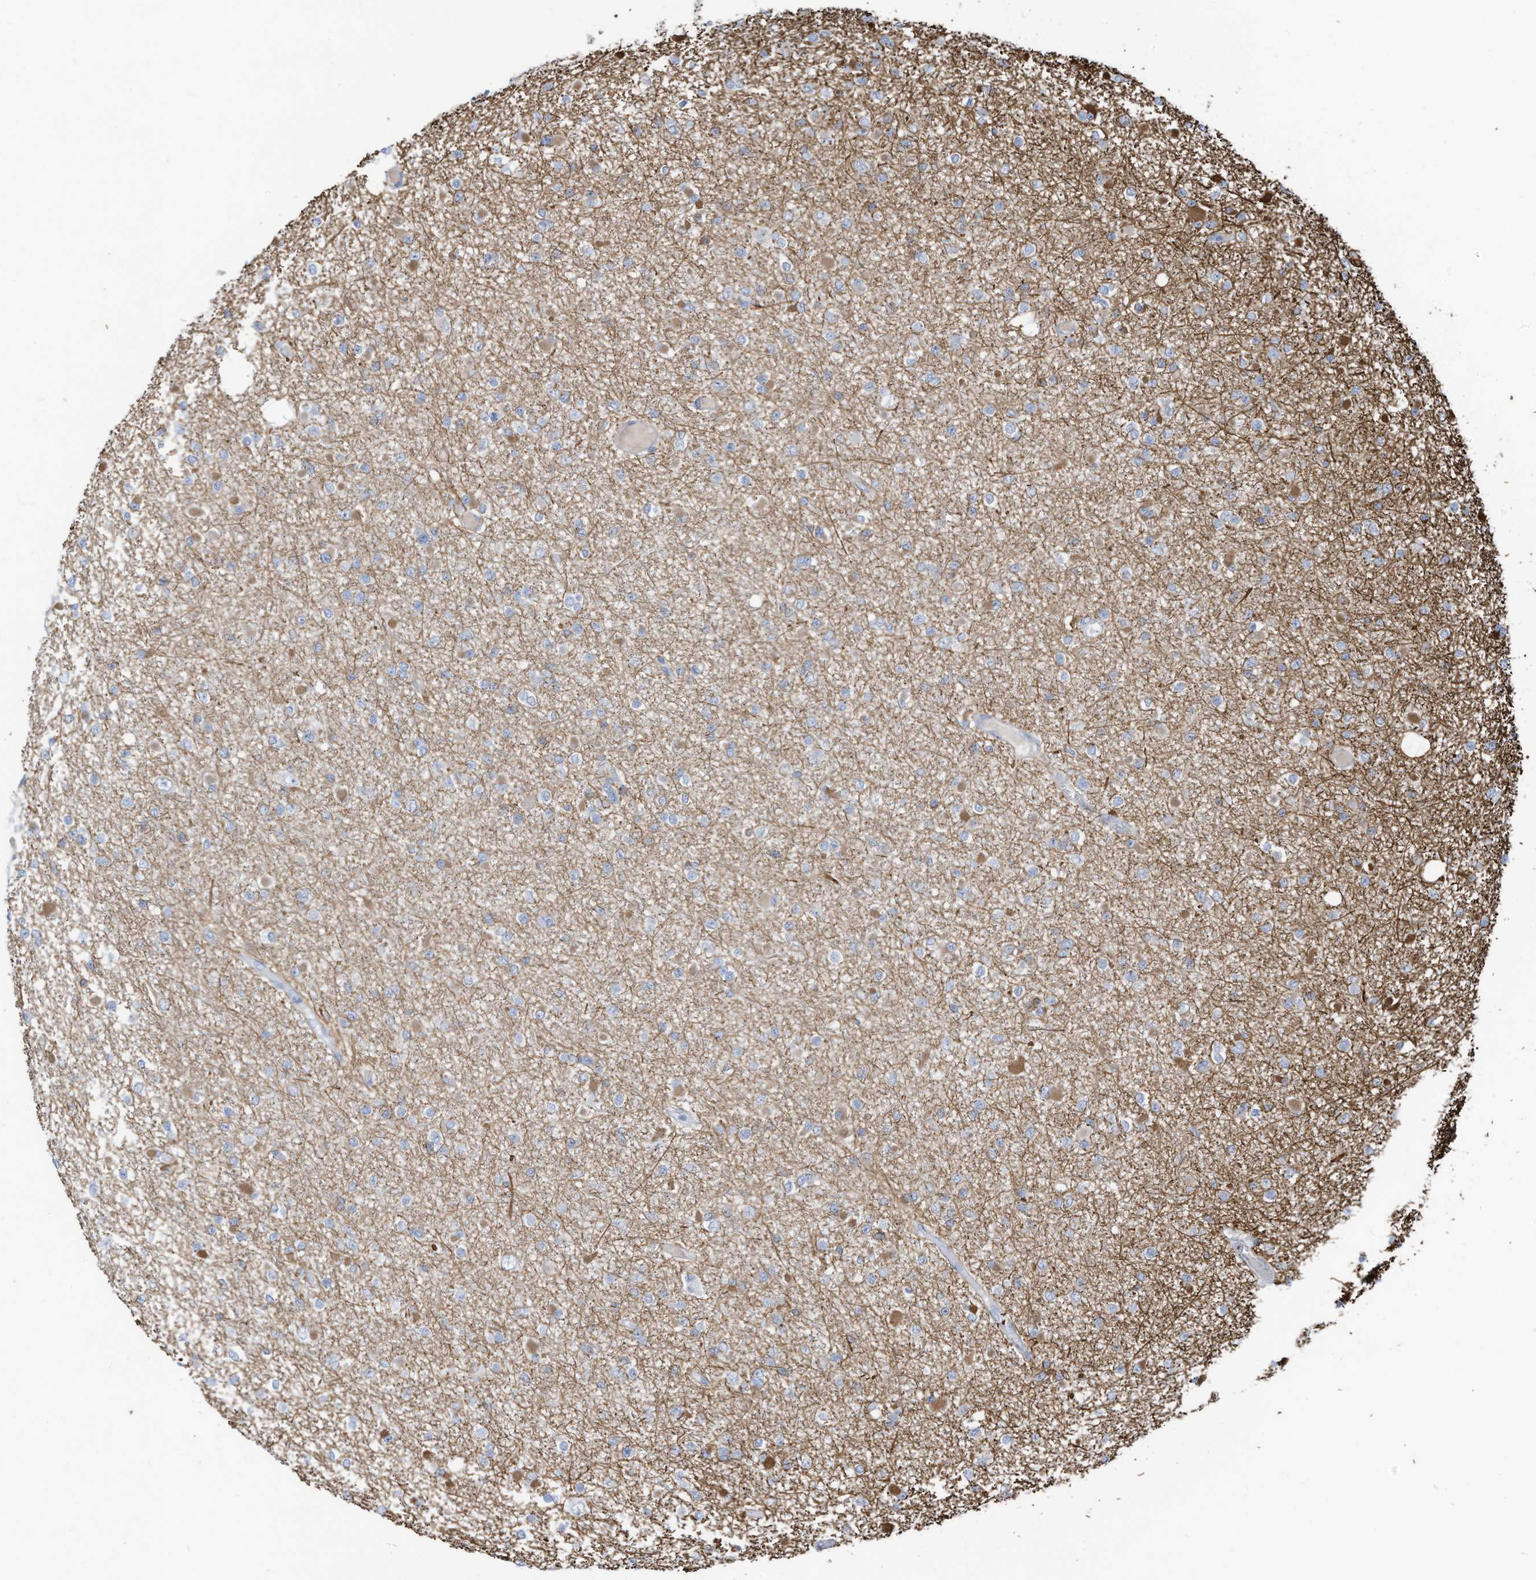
{"staining": {"intensity": "negative", "quantity": "none", "location": "none"}, "tissue": "glioma", "cell_type": "Tumor cells", "image_type": "cancer", "snomed": [{"axis": "morphology", "description": "Glioma, malignant, Low grade"}, {"axis": "topography", "description": "Brain"}], "caption": "Tumor cells are negative for protein expression in human malignant glioma (low-grade).", "gene": "SLC1A5", "patient": {"sex": "female", "age": 22}}